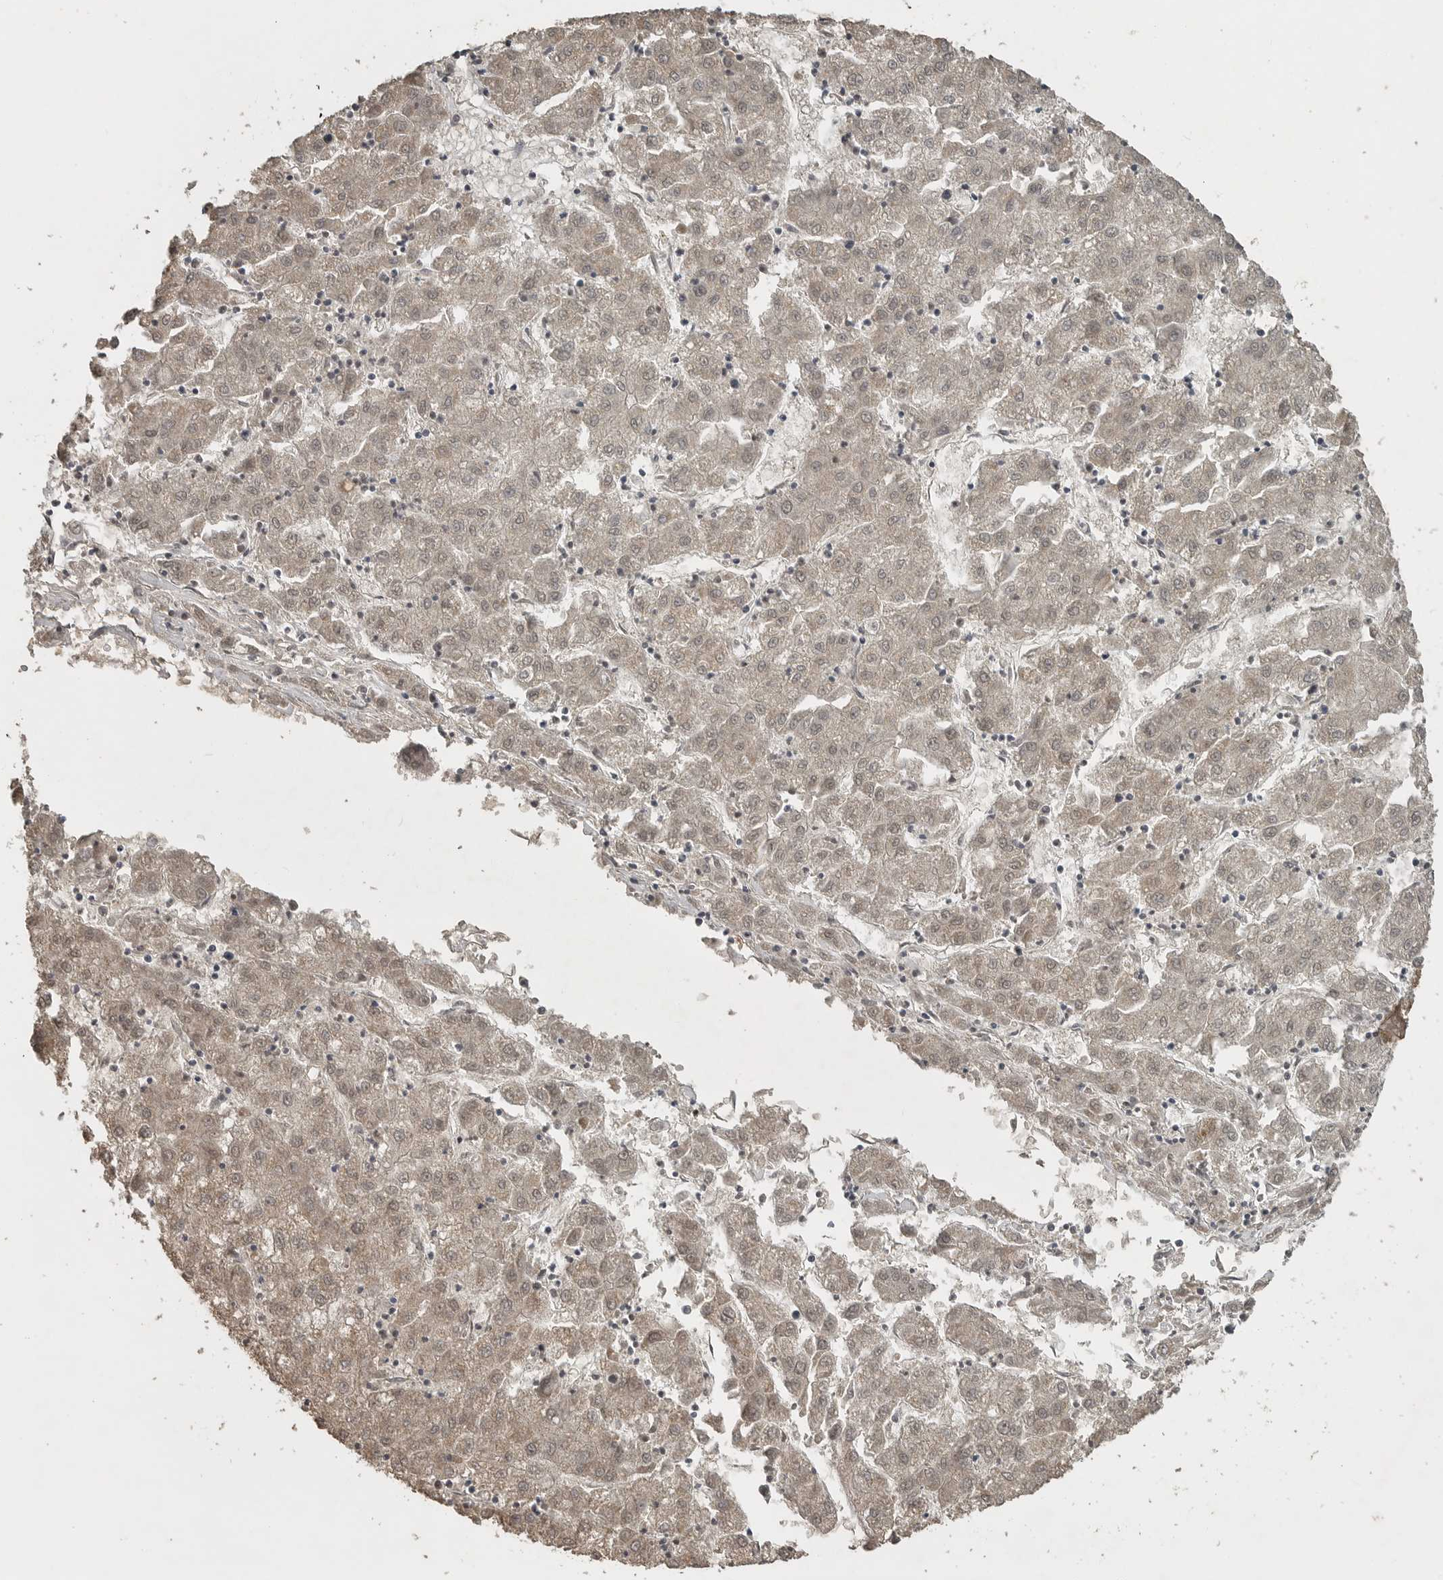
{"staining": {"intensity": "weak", "quantity": "<25%", "location": "cytoplasmic/membranous"}, "tissue": "liver cancer", "cell_type": "Tumor cells", "image_type": "cancer", "snomed": [{"axis": "morphology", "description": "Carcinoma, Hepatocellular, NOS"}, {"axis": "topography", "description": "Liver"}], "caption": "This micrograph is of liver cancer (hepatocellular carcinoma) stained with immunohistochemistry (IHC) to label a protein in brown with the nuclei are counter-stained blue. There is no positivity in tumor cells. (DAB (3,3'-diaminobenzidine) immunohistochemistry (IHC) visualized using brightfield microscopy, high magnification).", "gene": "LLGL1", "patient": {"sex": "male", "age": 72}}